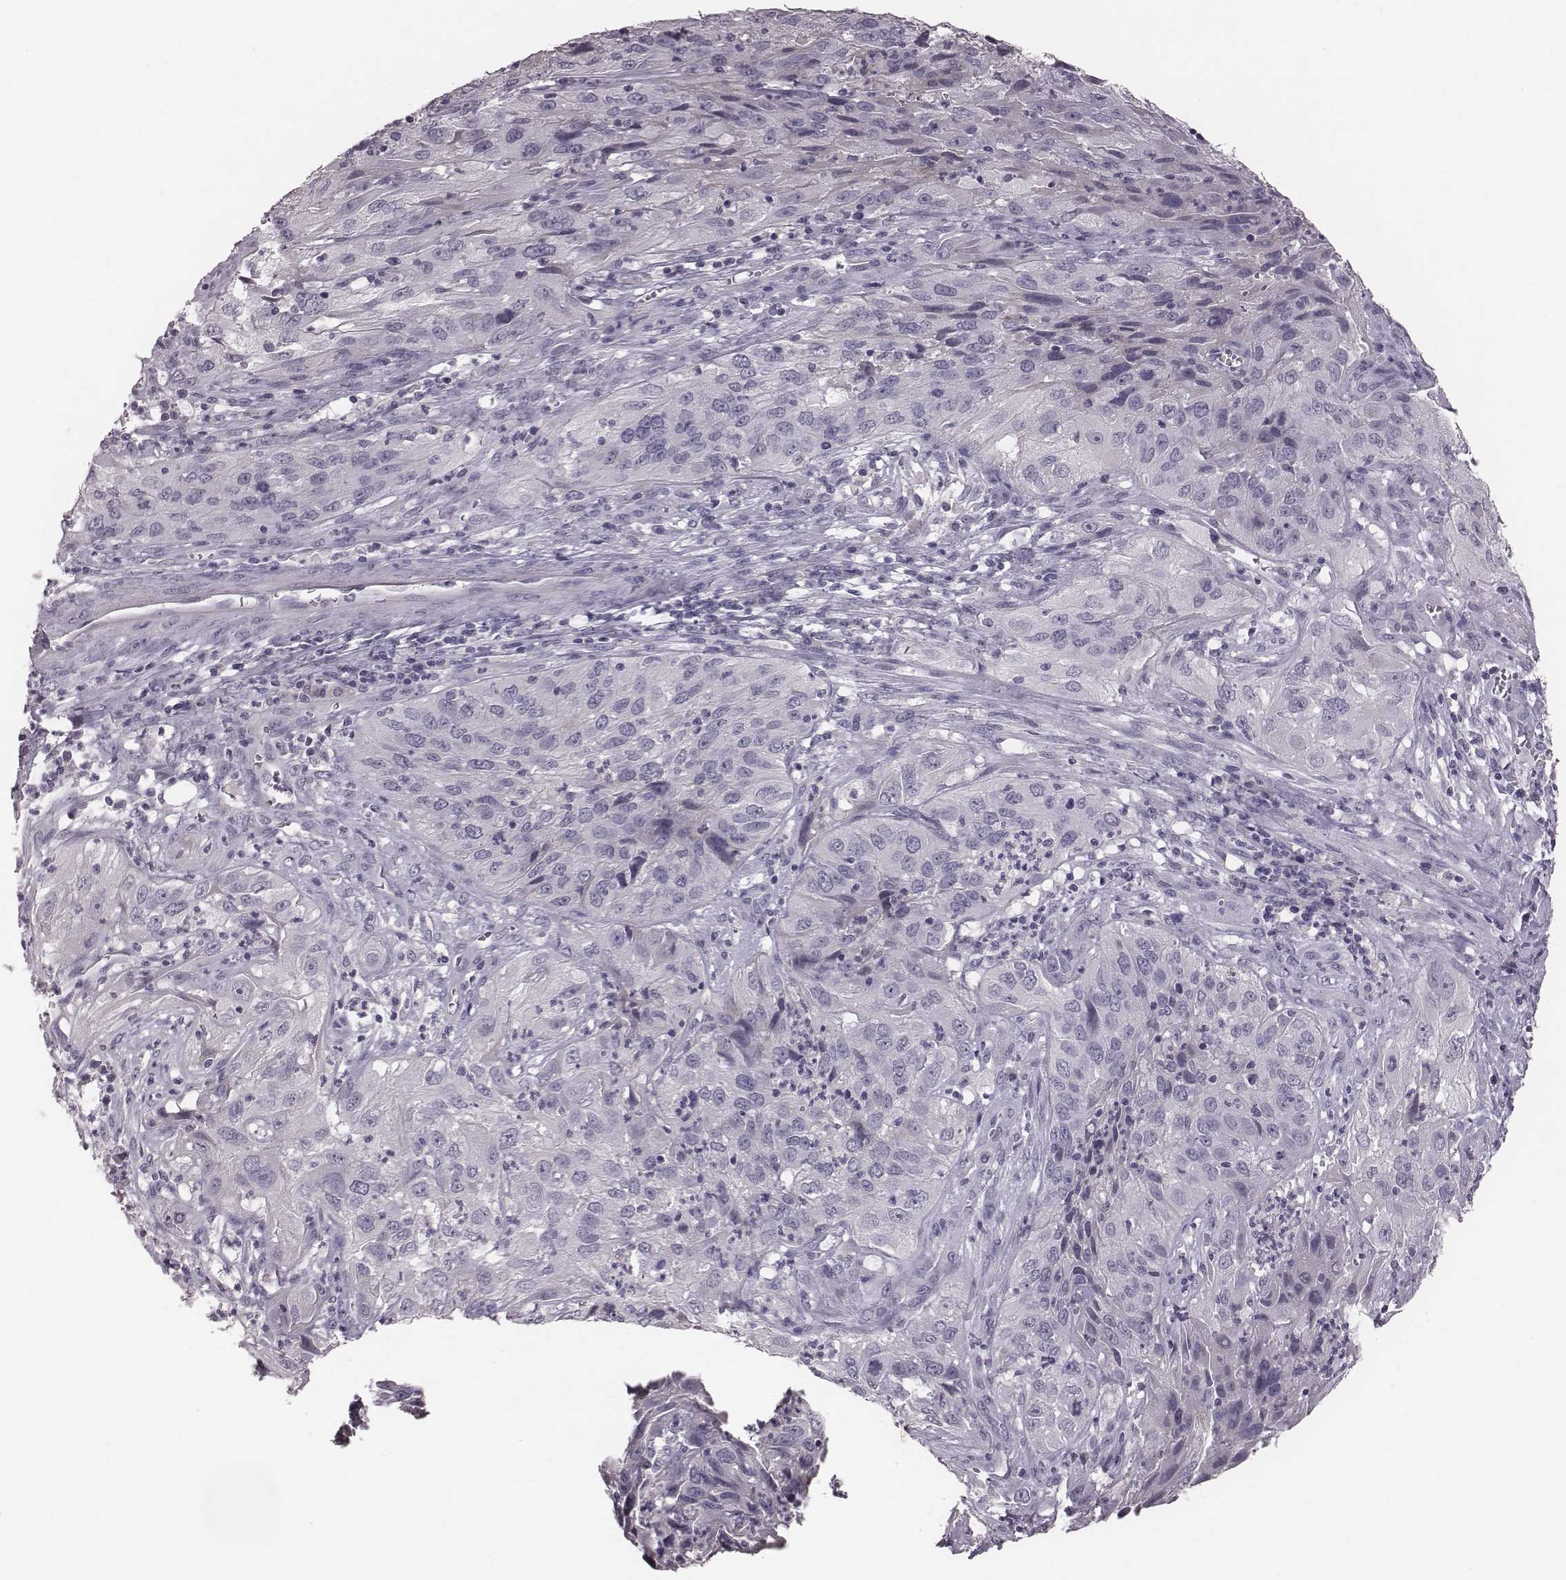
{"staining": {"intensity": "negative", "quantity": "none", "location": "none"}, "tissue": "cervical cancer", "cell_type": "Tumor cells", "image_type": "cancer", "snomed": [{"axis": "morphology", "description": "Squamous cell carcinoma, NOS"}, {"axis": "topography", "description": "Cervix"}], "caption": "Squamous cell carcinoma (cervical) stained for a protein using immunohistochemistry (IHC) reveals no expression tumor cells.", "gene": "CFTR", "patient": {"sex": "female", "age": 32}}